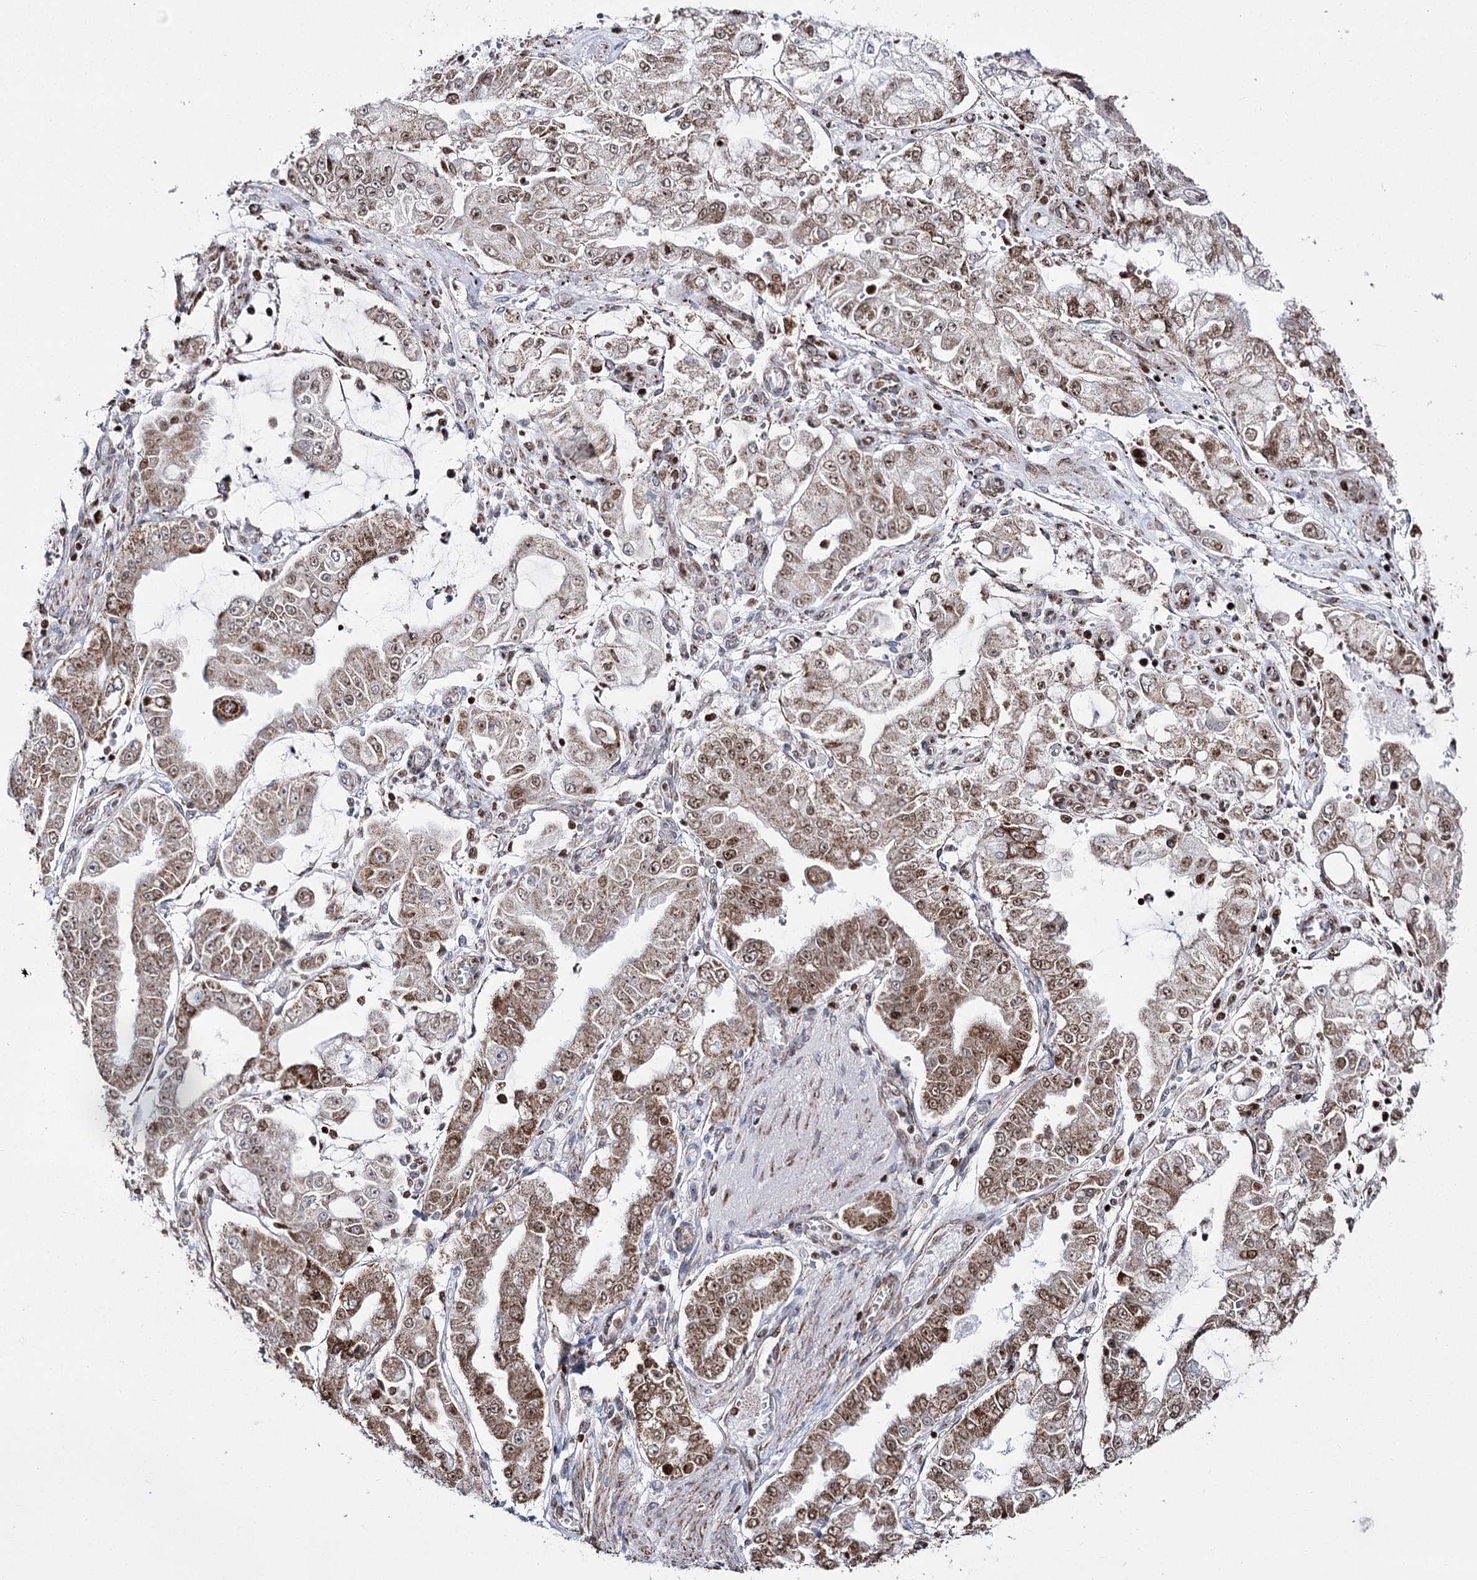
{"staining": {"intensity": "moderate", "quantity": "25%-75%", "location": "cytoplasmic/membranous,nuclear"}, "tissue": "stomach cancer", "cell_type": "Tumor cells", "image_type": "cancer", "snomed": [{"axis": "morphology", "description": "Adenocarcinoma, NOS"}, {"axis": "topography", "description": "Stomach"}], "caption": "About 25%-75% of tumor cells in stomach cancer show moderate cytoplasmic/membranous and nuclear protein staining as visualized by brown immunohistochemical staining.", "gene": "PDHX", "patient": {"sex": "male", "age": 76}}